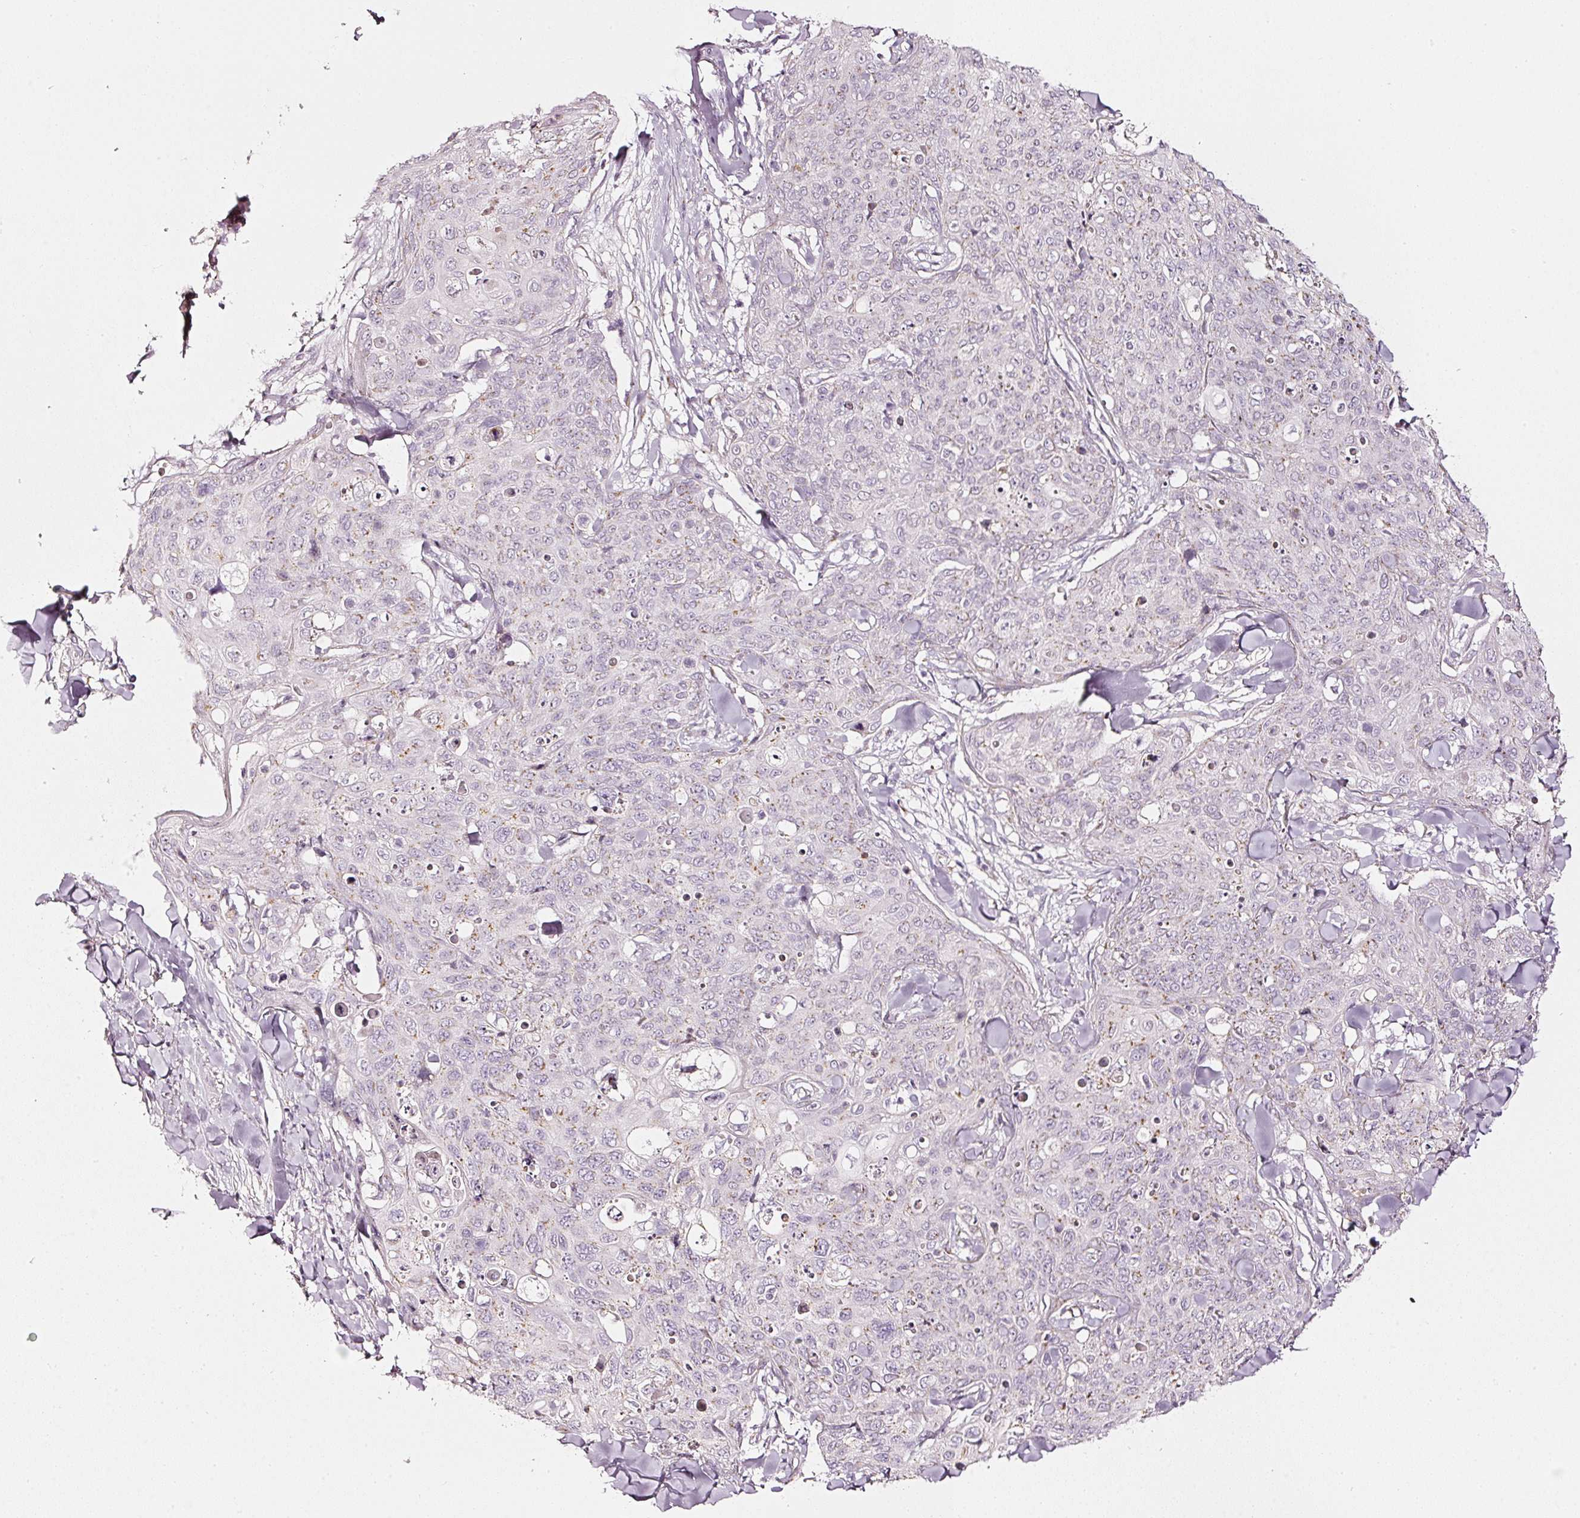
{"staining": {"intensity": "weak", "quantity": "<25%", "location": "cytoplasmic/membranous"}, "tissue": "skin cancer", "cell_type": "Tumor cells", "image_type": "cancer", "snomed": [{"axis": "morphology", "description": "Squamous cell carcinoma, NOS"}, {"axis": "topography", "description": "Skin"}, {"axis": "topography", "description": "Vulva"}], "caption": "Immunohistochemistry (IHC) photomicrograph of skin cancer stained for a protein (brown), which shows no expression in tumor cells.", "gene": "SDF4", "patient": {"sex": "female", "age": 85}}